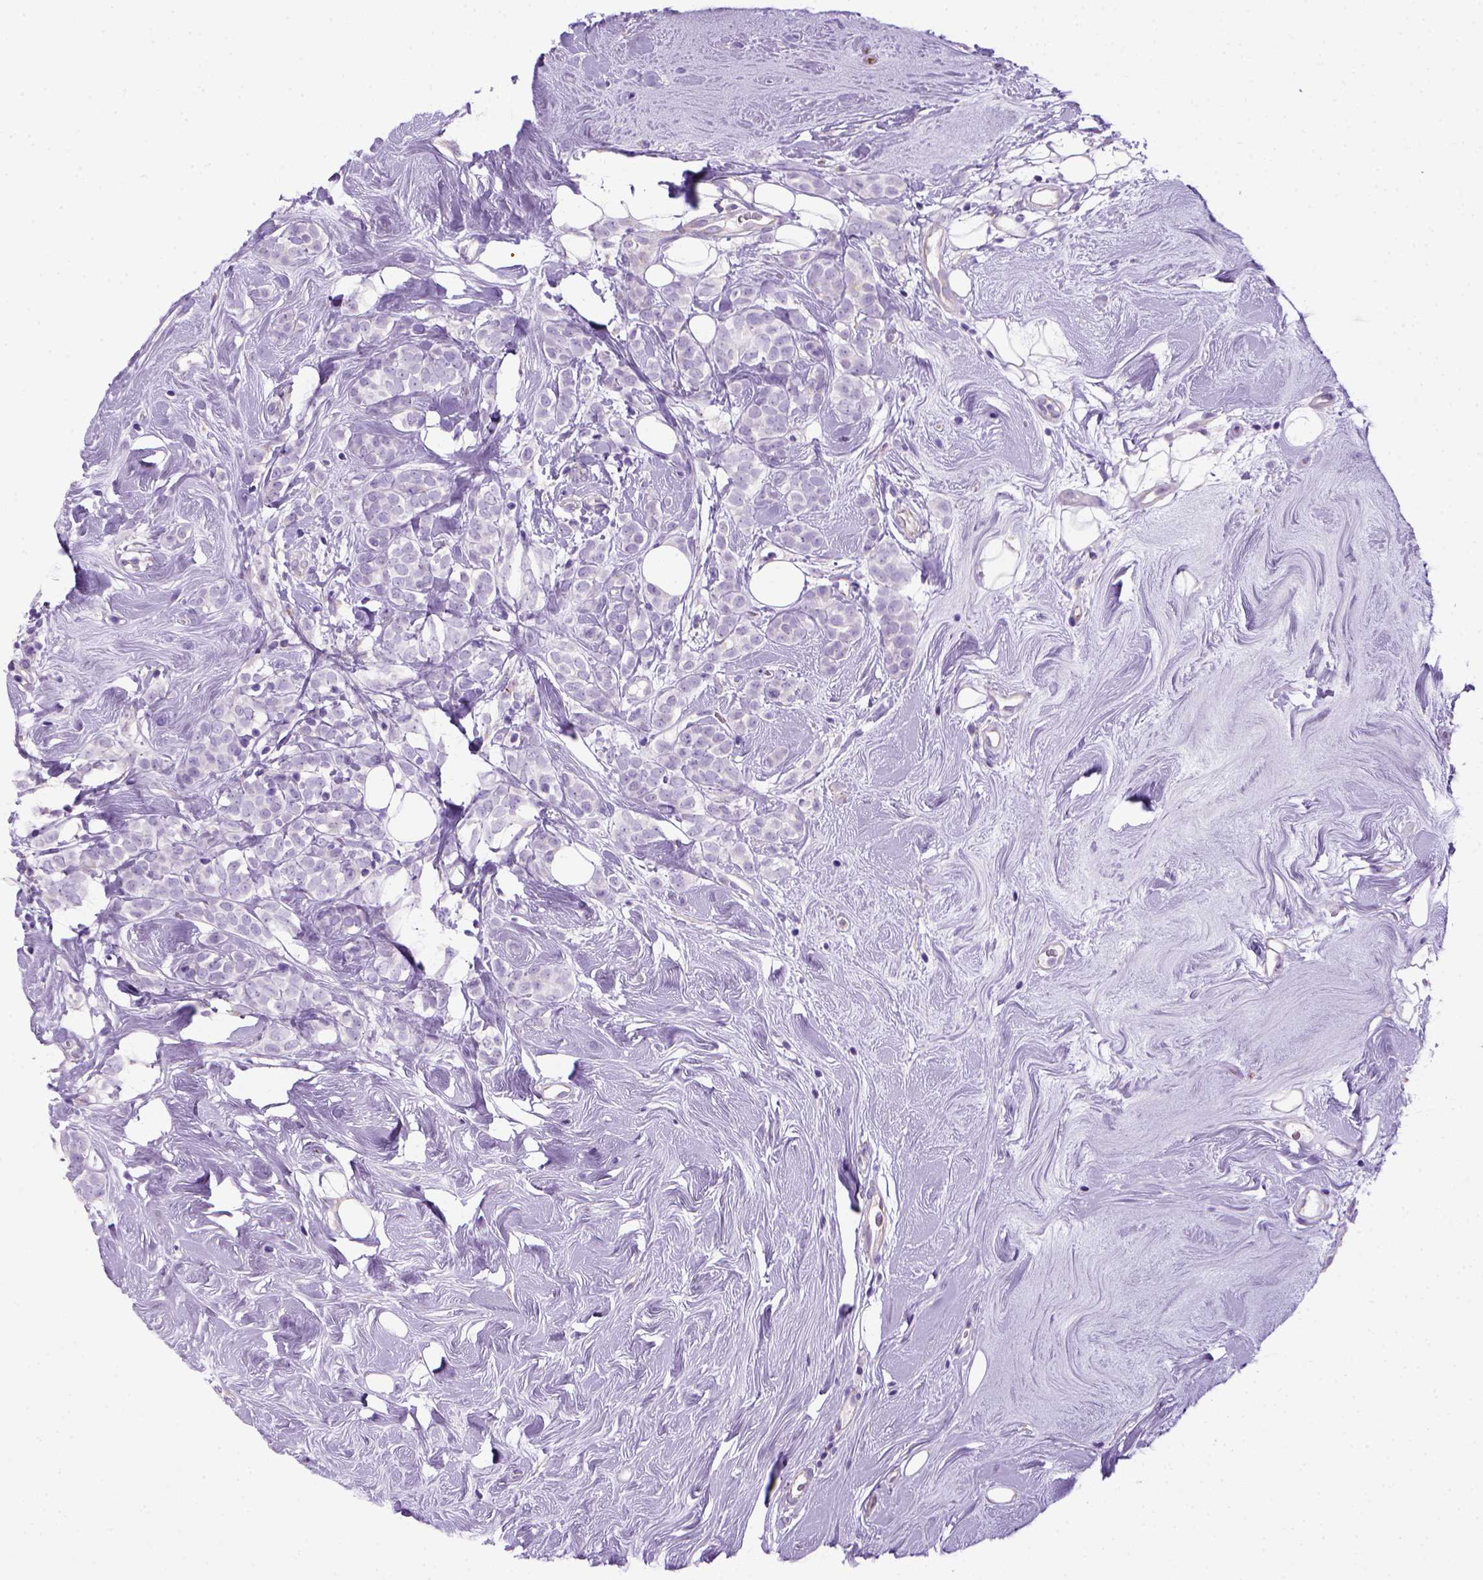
{"staining": {"intensity": "negative", "quantity": "none", "location": "none"}, "tissue": "breast cancer", "cell_type": "Tumor cells", "image_type": "cancer", "snomed": [{"axis": "morphology", "description": "Lobular carcinoma"}, {"axis": "topography", "description": "Breast"}], "caption": "High power microscopy histopathology image of an IHC micrograph of breast lobular carcinoma, revealing no significant expression in tumor cells.", "gene": "ARHGEF33", "patient": {"sex": "female", "age": 49}}